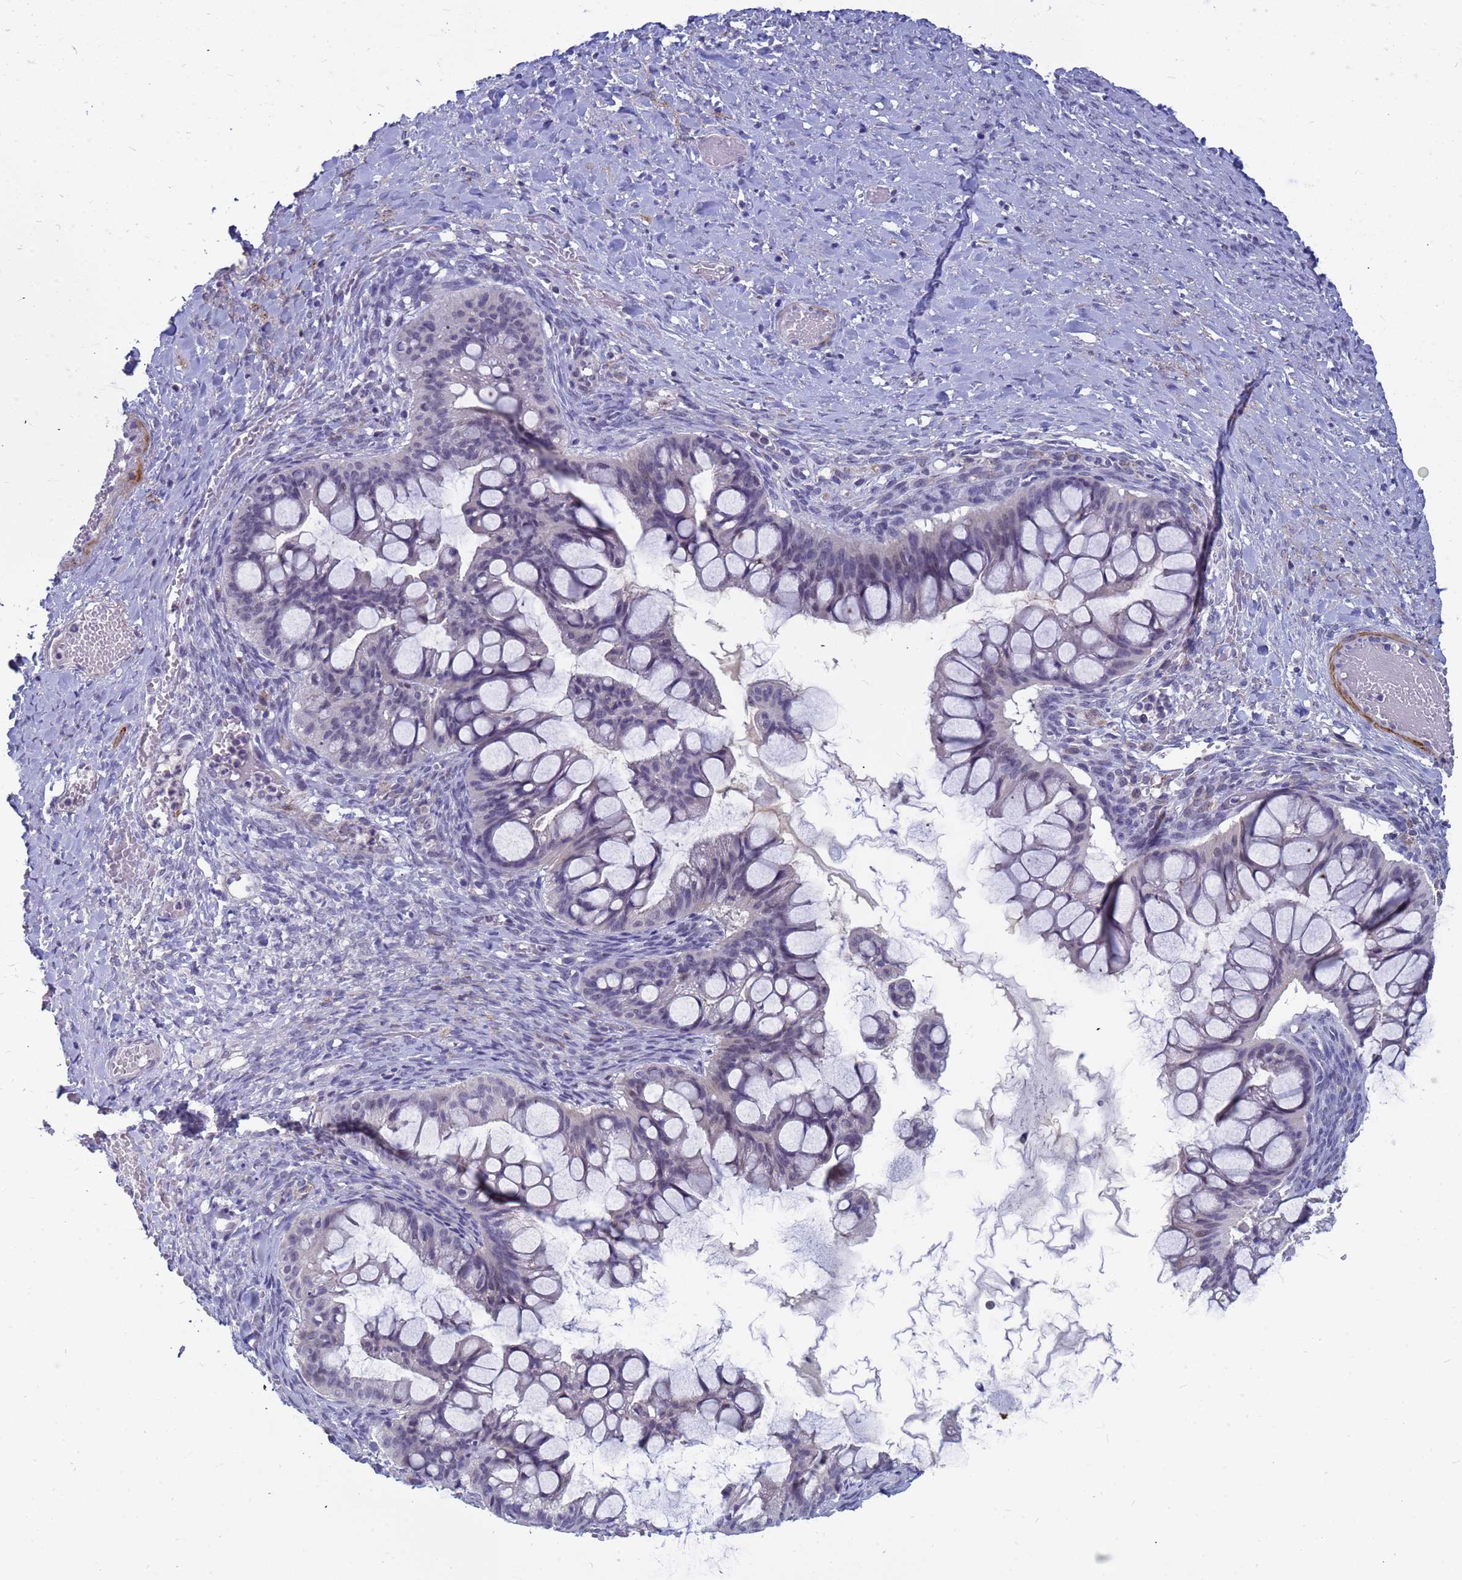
{"staining": {"intensity": "negative", "quantity": "none", "location": "none"}, "tissue": "ovarian cancer", "cell_type": "Tumor cells", "image_type": "cancer", "snomed": [{"axis": "morphology", "description": "Cystadenocarcinoma, mucinous, NOS"}, {"axis": "topography", "description": "Ovary"}], "caption": "Mucinous cystadenocarcinoma (ovarian) stained for a protein using immunohistochemistry displays no positivity tumor cells.", "gene": "CXorf65", "patient": {"sex": "female", "age": 73}}